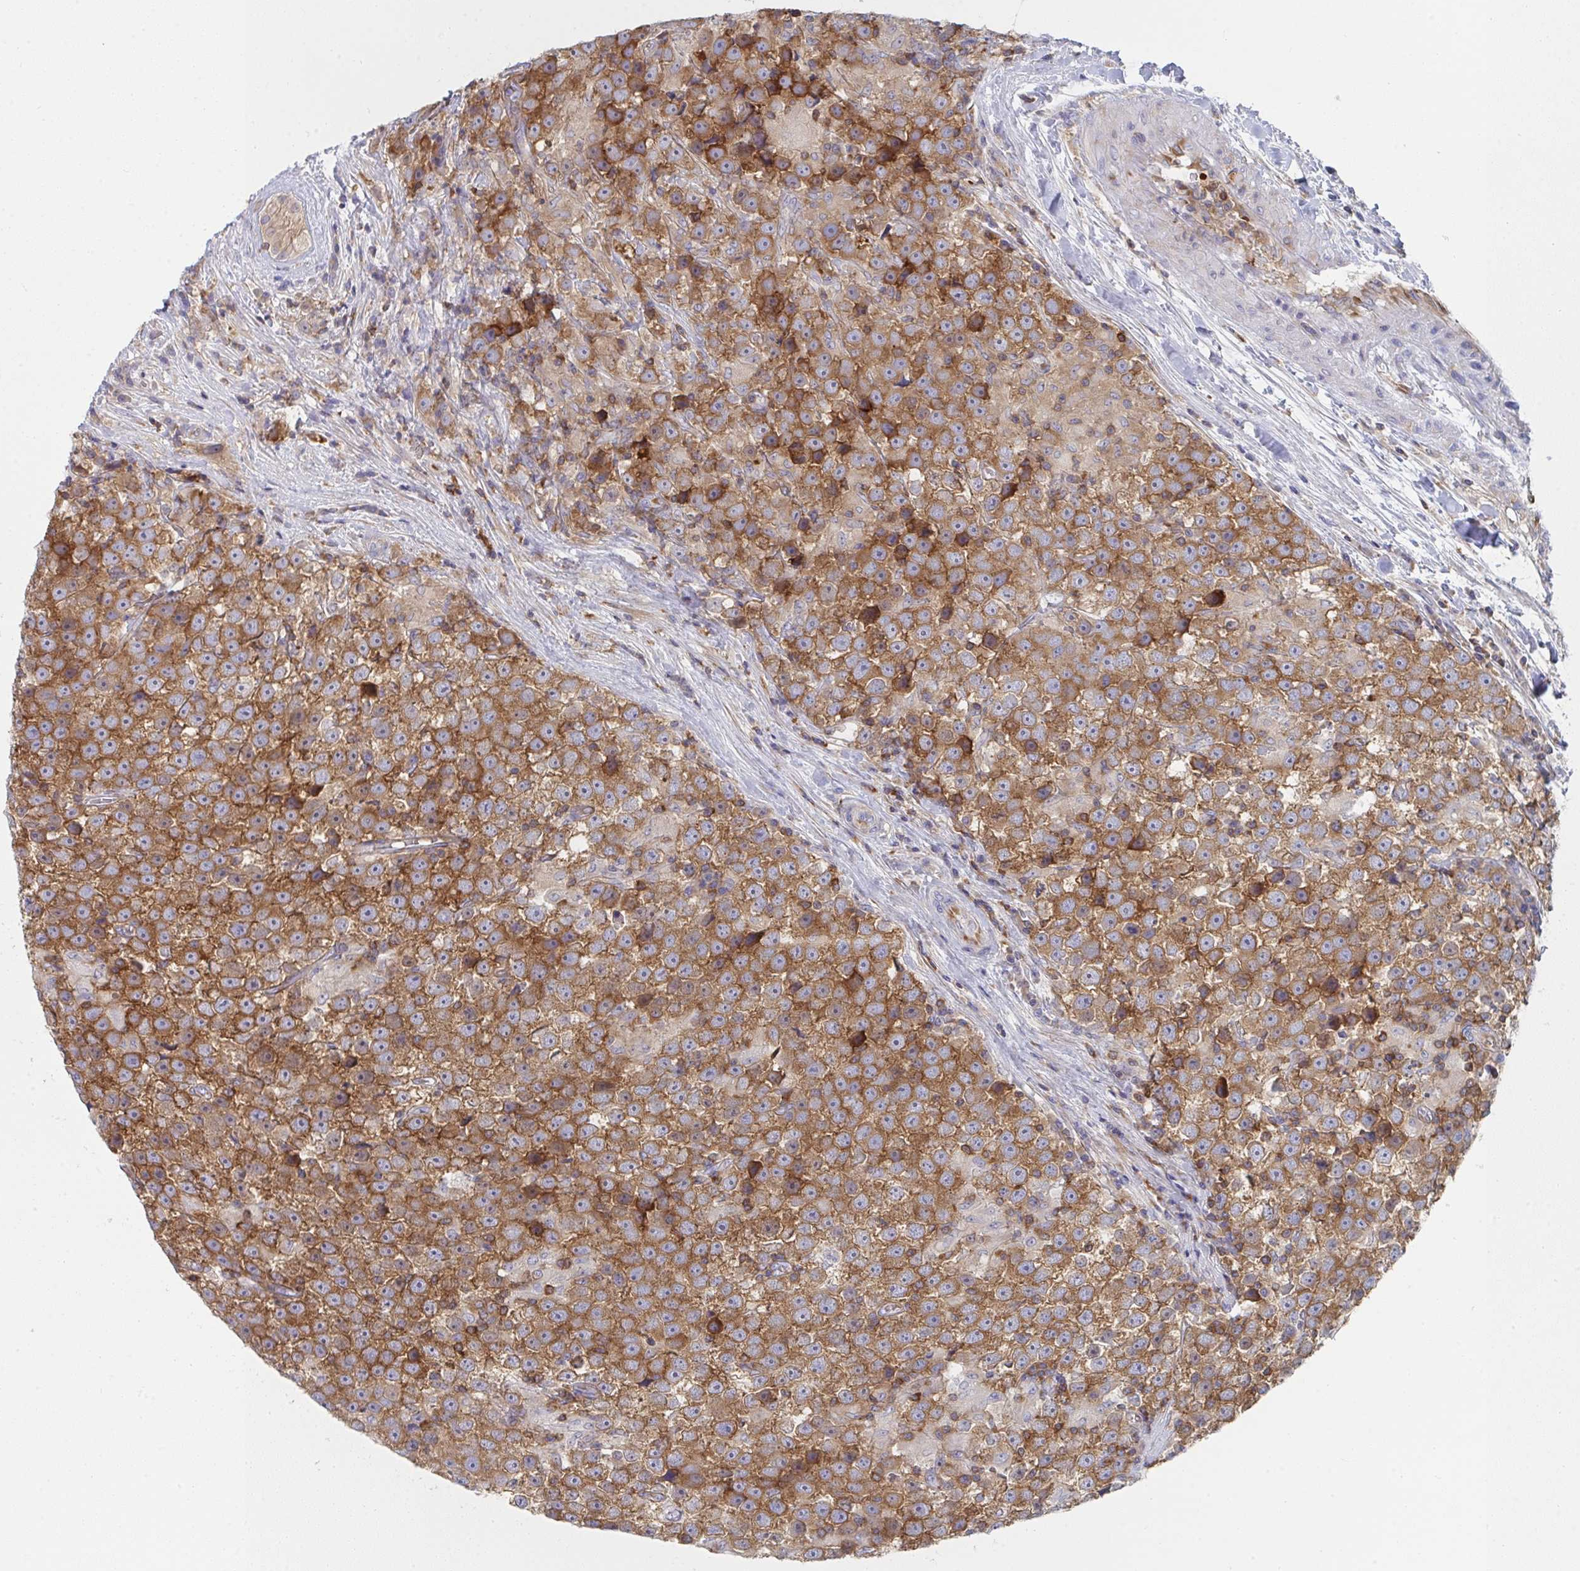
{"staining": {"intensity": "strong", "quantity": "25%-75%", "location": "cytoplasmic/membranous"}, "tissue": "testis cancer", "cell_type": "Tumor cells", "image_type": "cancer", "snomed": [{"axis": "morphology", "description": "Seminoma, NOS"}, {"axis": "topography", "description": "Testis"}], "caption": "Brown immunohistochemical staining in seminoma (testis) reveals strong cytoplasmic/membranous positivity in approximately 25%-75% of tumor cells.", "gene": "WNK1", "patient": {"sex": "male", "age": 31}}